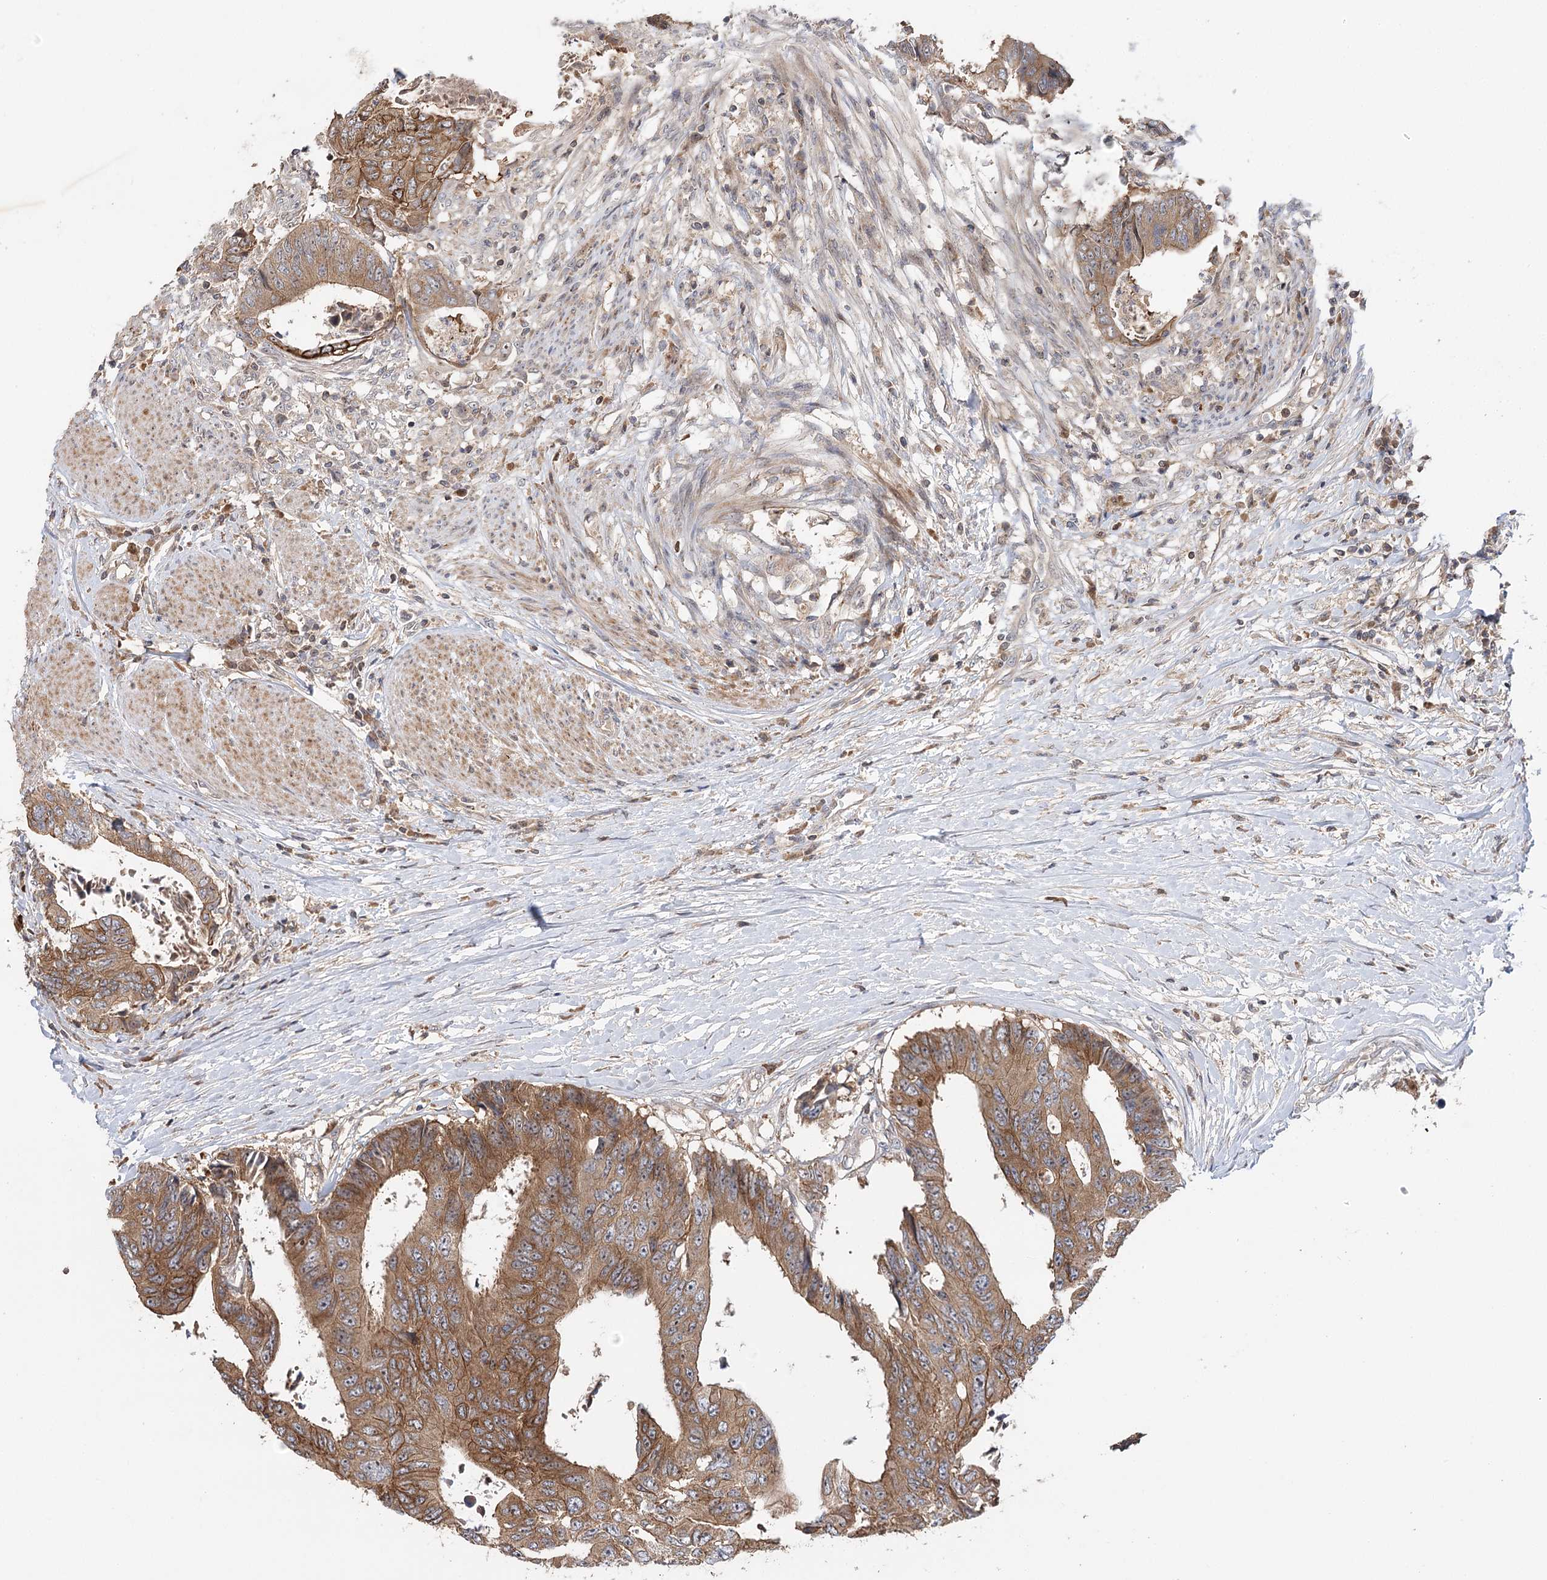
{"staining": {"intensity": "moderate", "quantity": ">75%", "location": "cytoplasmic/membranous"}, "tissue": "colorectal cancer", "cell_type": "Tumor cells", "image_type": "cancer", "snomed": [{"axis": "morphology", "description": "Adenocarcinoma, NOS"}, {"axis": "topography", "description": "Rectum"}], "caption": "Brown immunohistochemical staining in human colorectal cancer (adenocarcinoma) shows moderate cytoplasmic/membranous positivity in approximately >75% of tumor cells.", "gene": "RAPGEF6", "patient": {"sex": "male", "age": 84}}